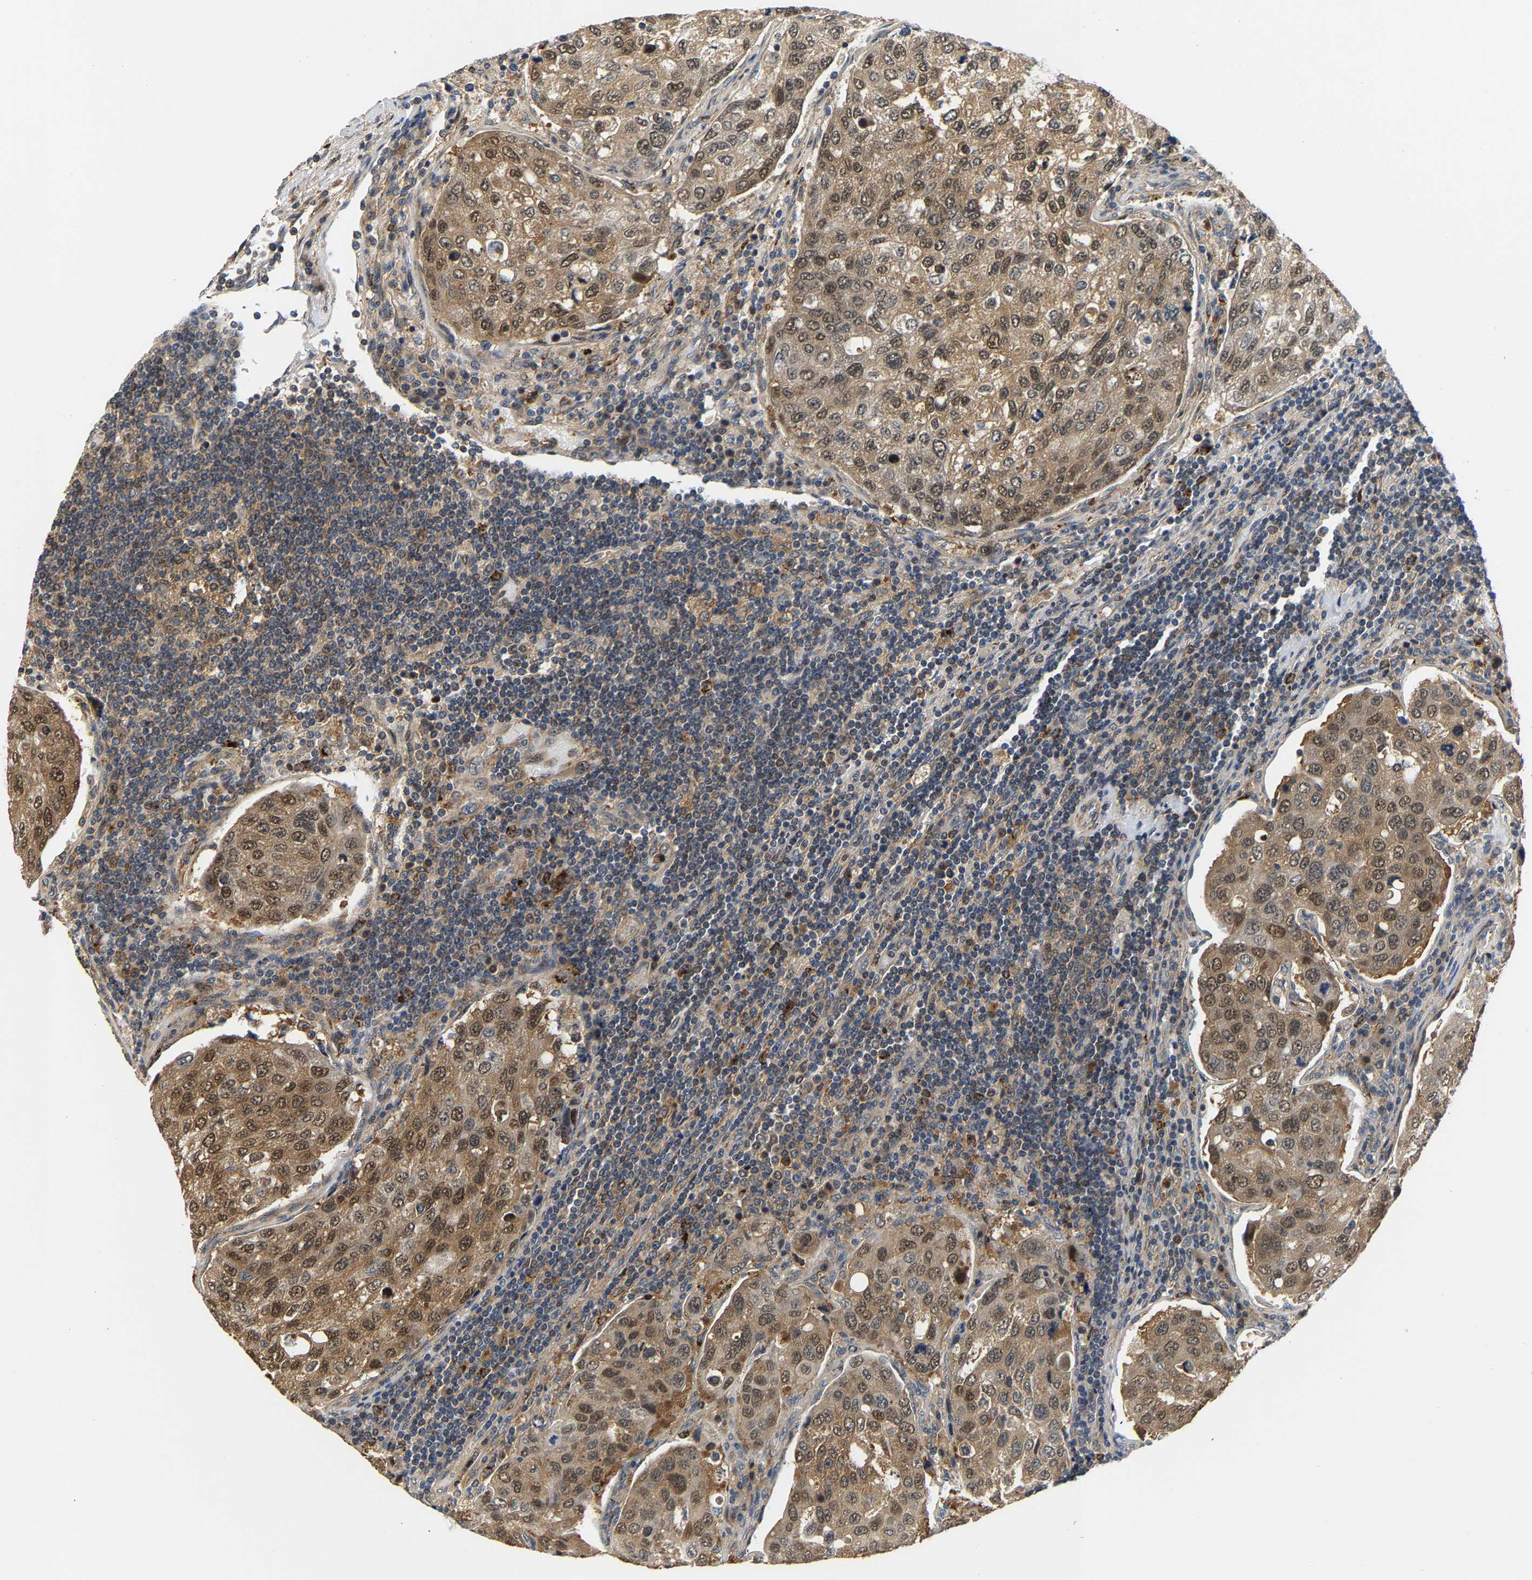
{"staining": {"intensity": "moderate", "quantity": ">75%", "location": "cytoplasmic/membranous,nuclear"}, "tissue": "urothelial cancer", "cell_type": "Tumor cells", "image_type": "cancer", "snomed": [{"axis": "morphology", "description": "Urothelial carcinoma, High grade"}, {"axis": "topography", "description": "Lymph node"}, {"axis": "topography", "description": "Urinary bladder"}], "caption": "This is an image of immunohistochemistry staining of urothelial carcinoma (high-grade), which shows moderate expression in the cytoplasmic/membranous and nuclear of tumor cells.", "gene": "LARP6", "patient": {"sex": "male", "age": 51}}